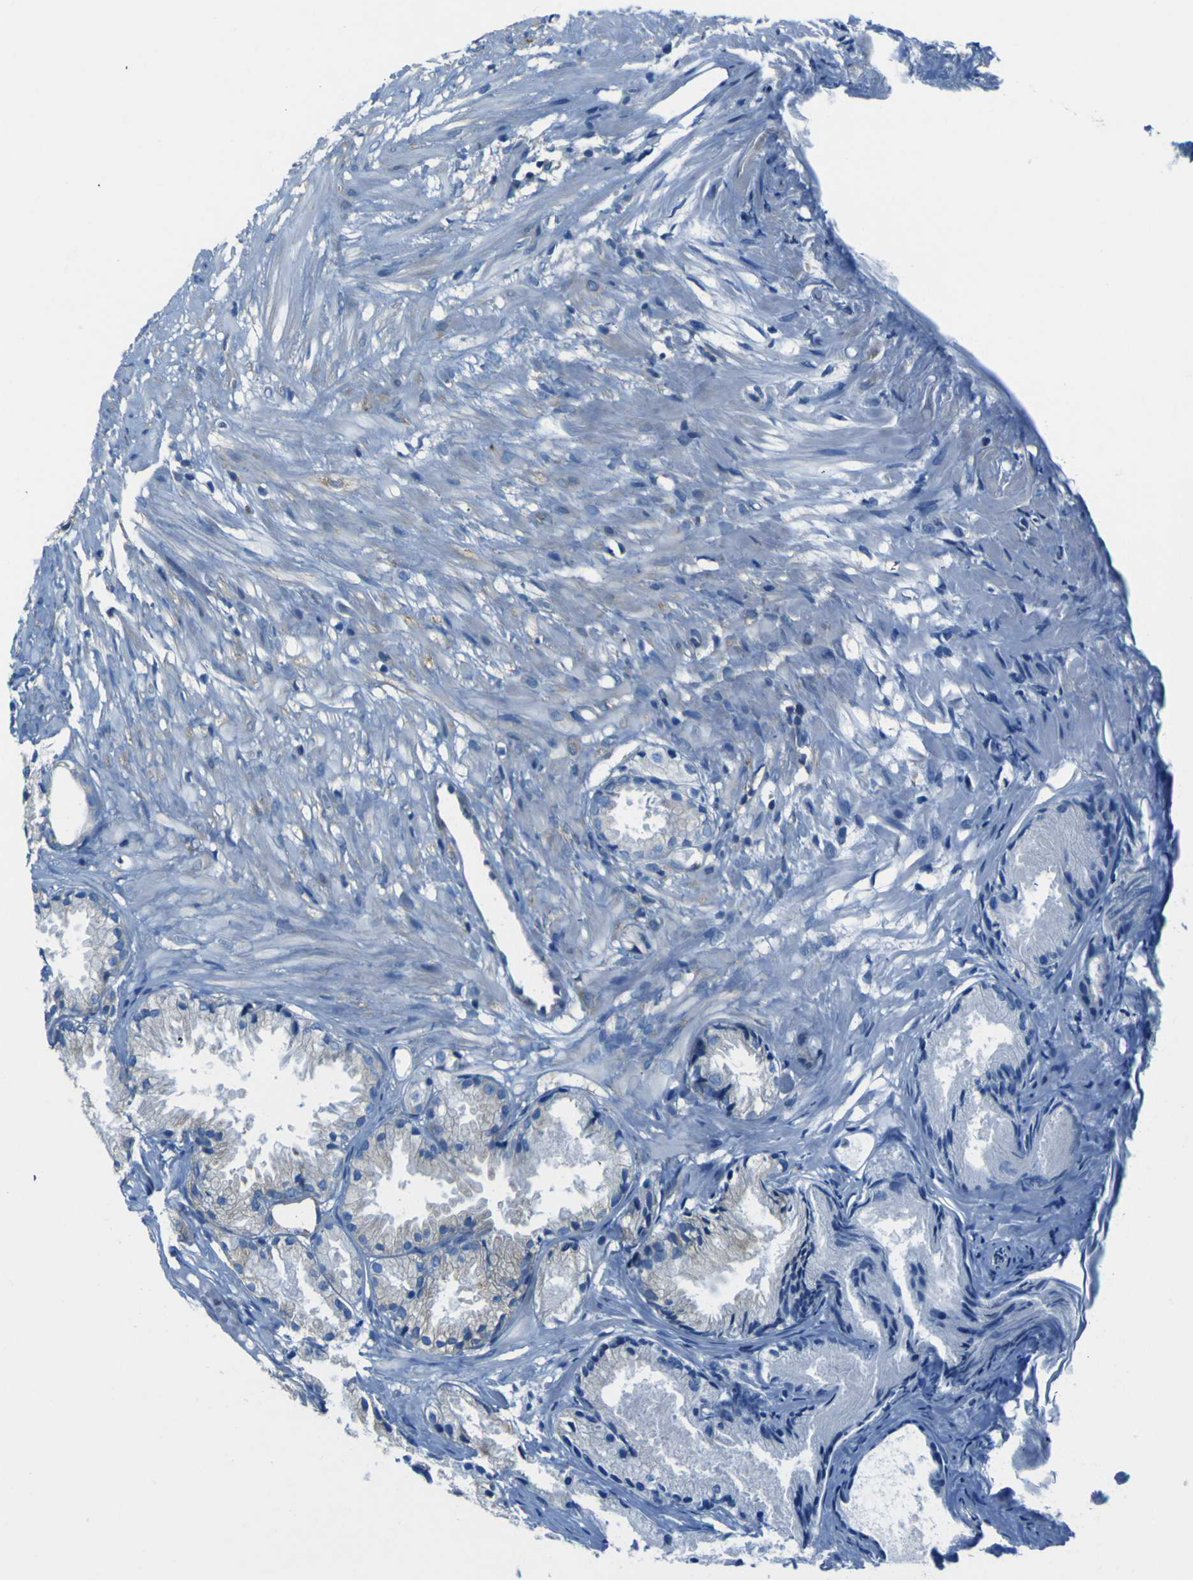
{"staining": {"intensity": "moderate", "quantity": "<25%", "location": "cytoplasmic/membranous"}, "tissue": "prostate cancer", "cell_type": "Tumor cells", "image_type": "cancer", "snomed": [{"axis": "morphology", "description": "Adenocarcinoma, Low grade"}, {"axis": "topography", "description": "Prostate"}], "caption": "There is low levels of moderate cytoplasmic/membranous expression in tumor cells of prostate cancer, as demonstrated by immunohistochemical staining (brown color).", "gene": "STIM1", "patient": {"sex": "male", "age": 72}}